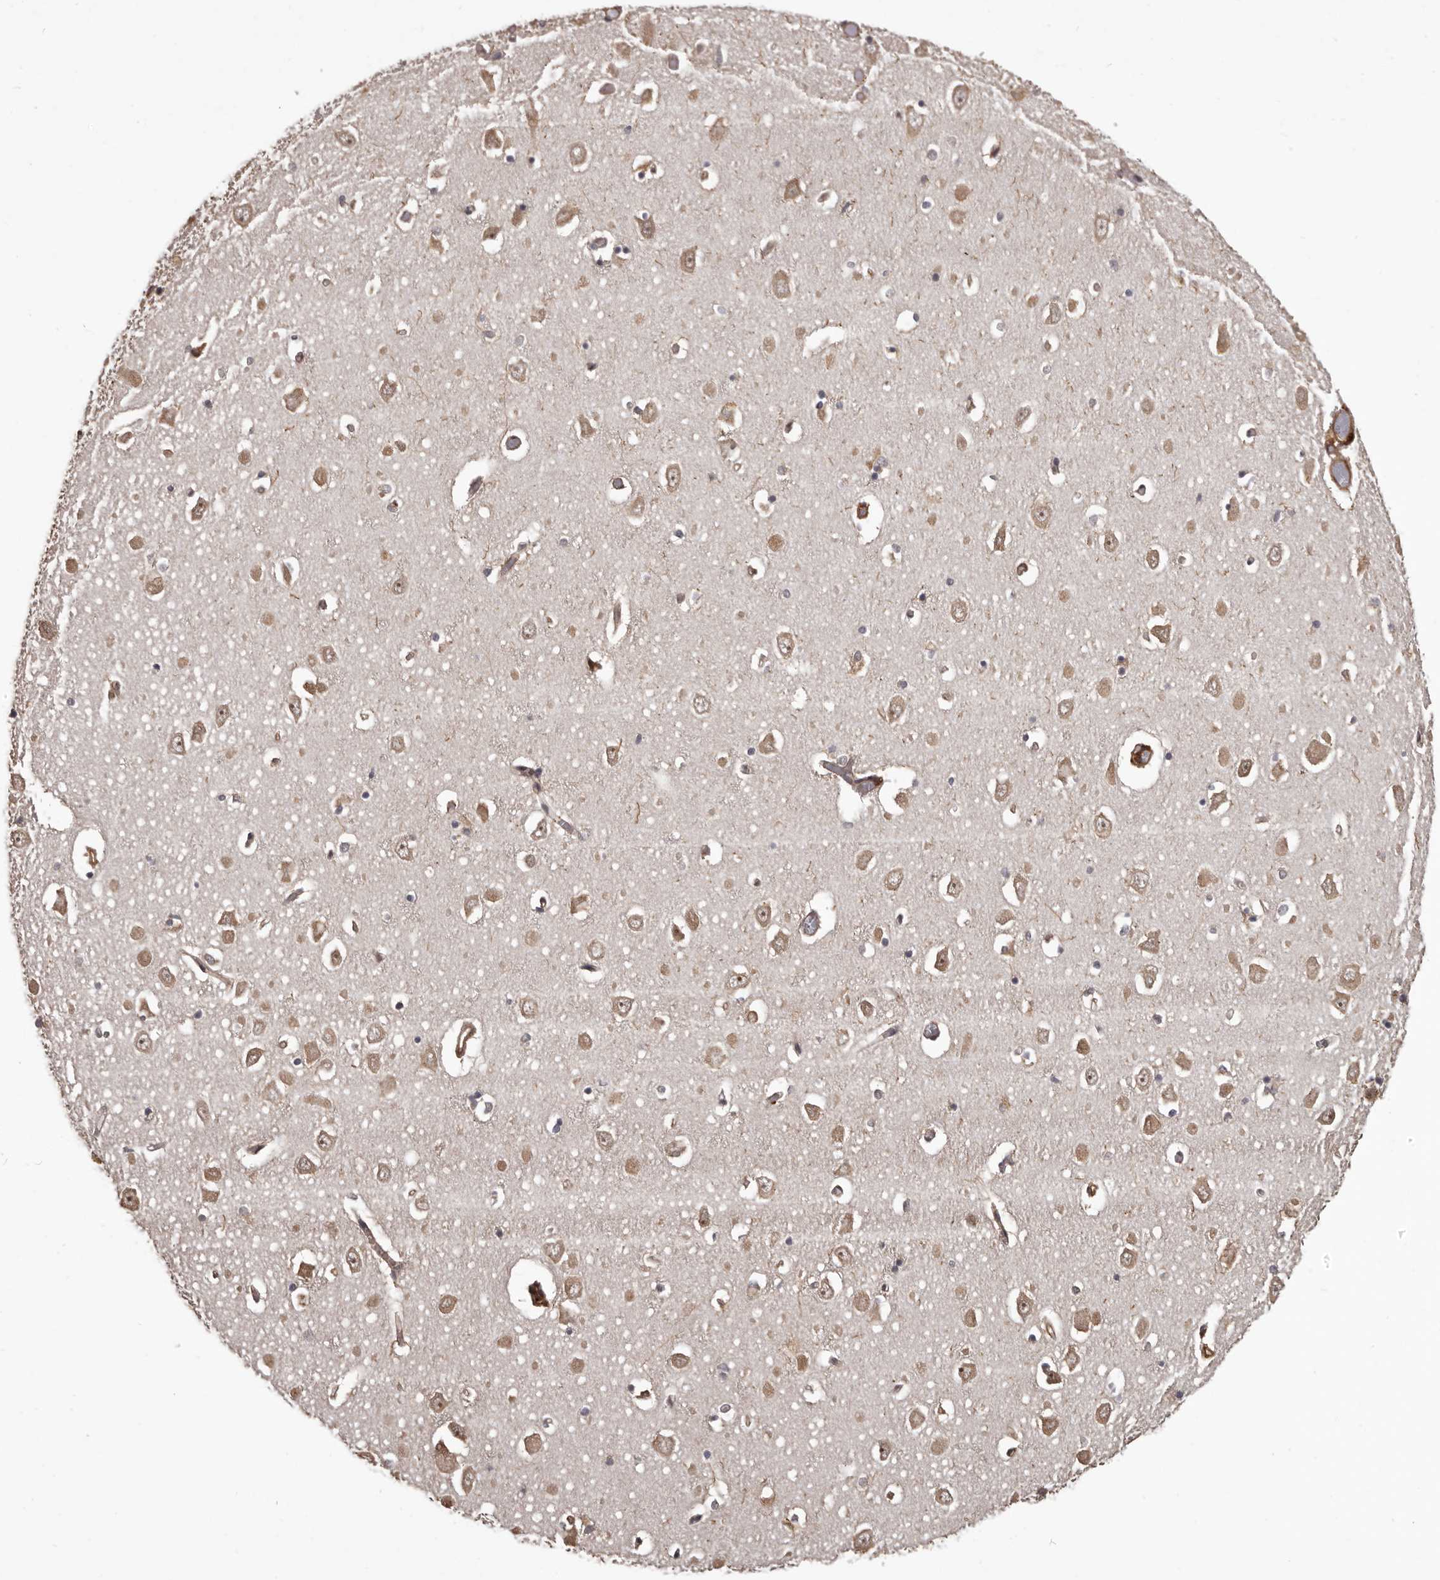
{"staining": {"intensity": "negative", "quantity": "none", "location": "none"}, "tissue": "hippocampus", "cell_type": "Glial cells", "image_type": "normal", "snomed": [{"axis": "morphology", "description": "Normal tissue, NOS"}, {"axis": "topography", "description": "Hippocampus"}], "caption": "Micrograph shows no significant protein staining in glial cells of benign hippocampus.", "gene": "SLITRK6", "patient": {"sex": "male", "age": 70}}